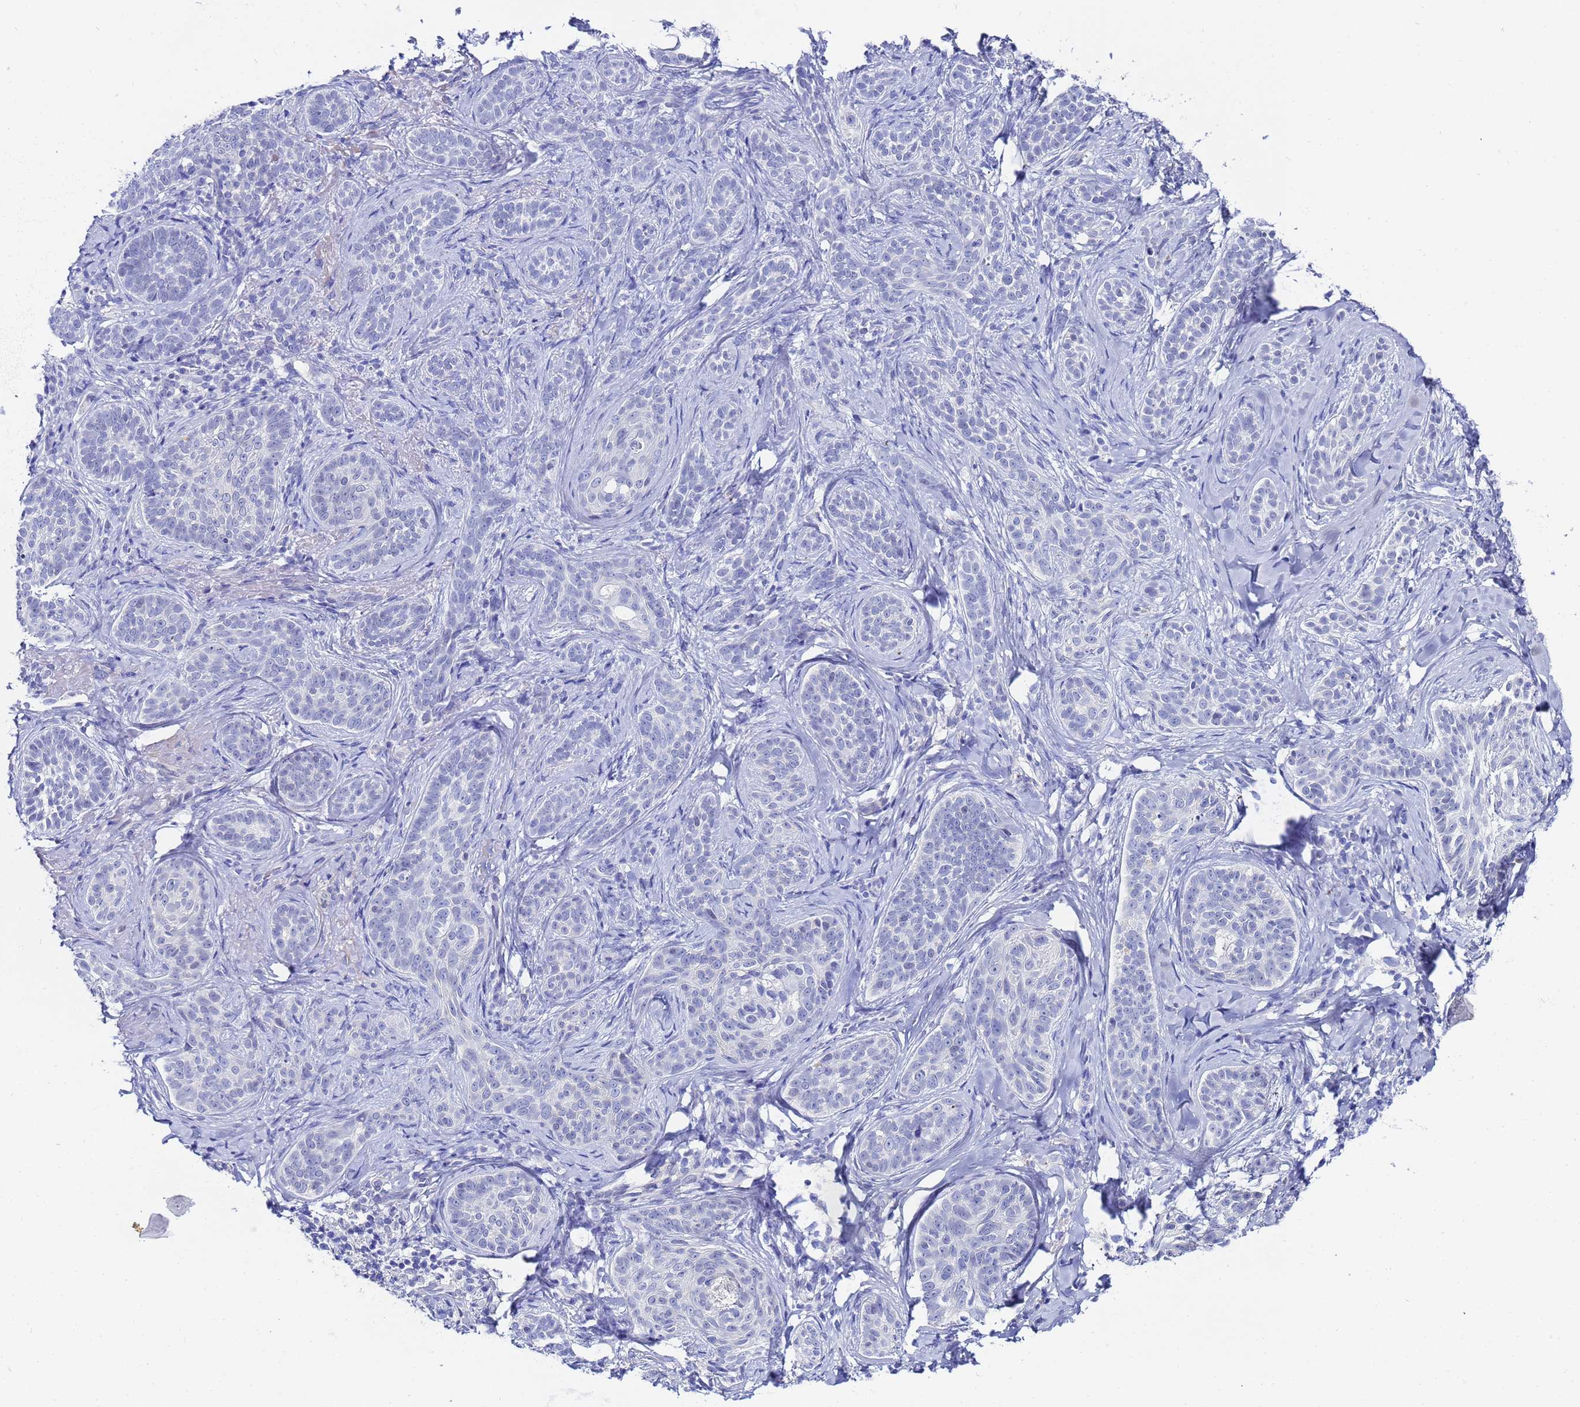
{"staining": {"intensity": "negative", "quantity": "none", "location": "none"}, "tissue": "skin cancer", "cell_type": "Tumor cells", "image_type": "cancer", "snomed": [{"axis": "morphology", "description": "Basal cell carcinoma"}, {"axis": "topography", "description": "Skin"}], "caption": "DAB immunohistochemical staining of human skin cancer (basal cell carcinoma) exhibits no significant expression in tumor cells. (DAB immunohistochemistry visualized using brightfield microscopy, high magnification).", "gene": "ZNF26", "patient": {"sex": "male", "age": 71}}